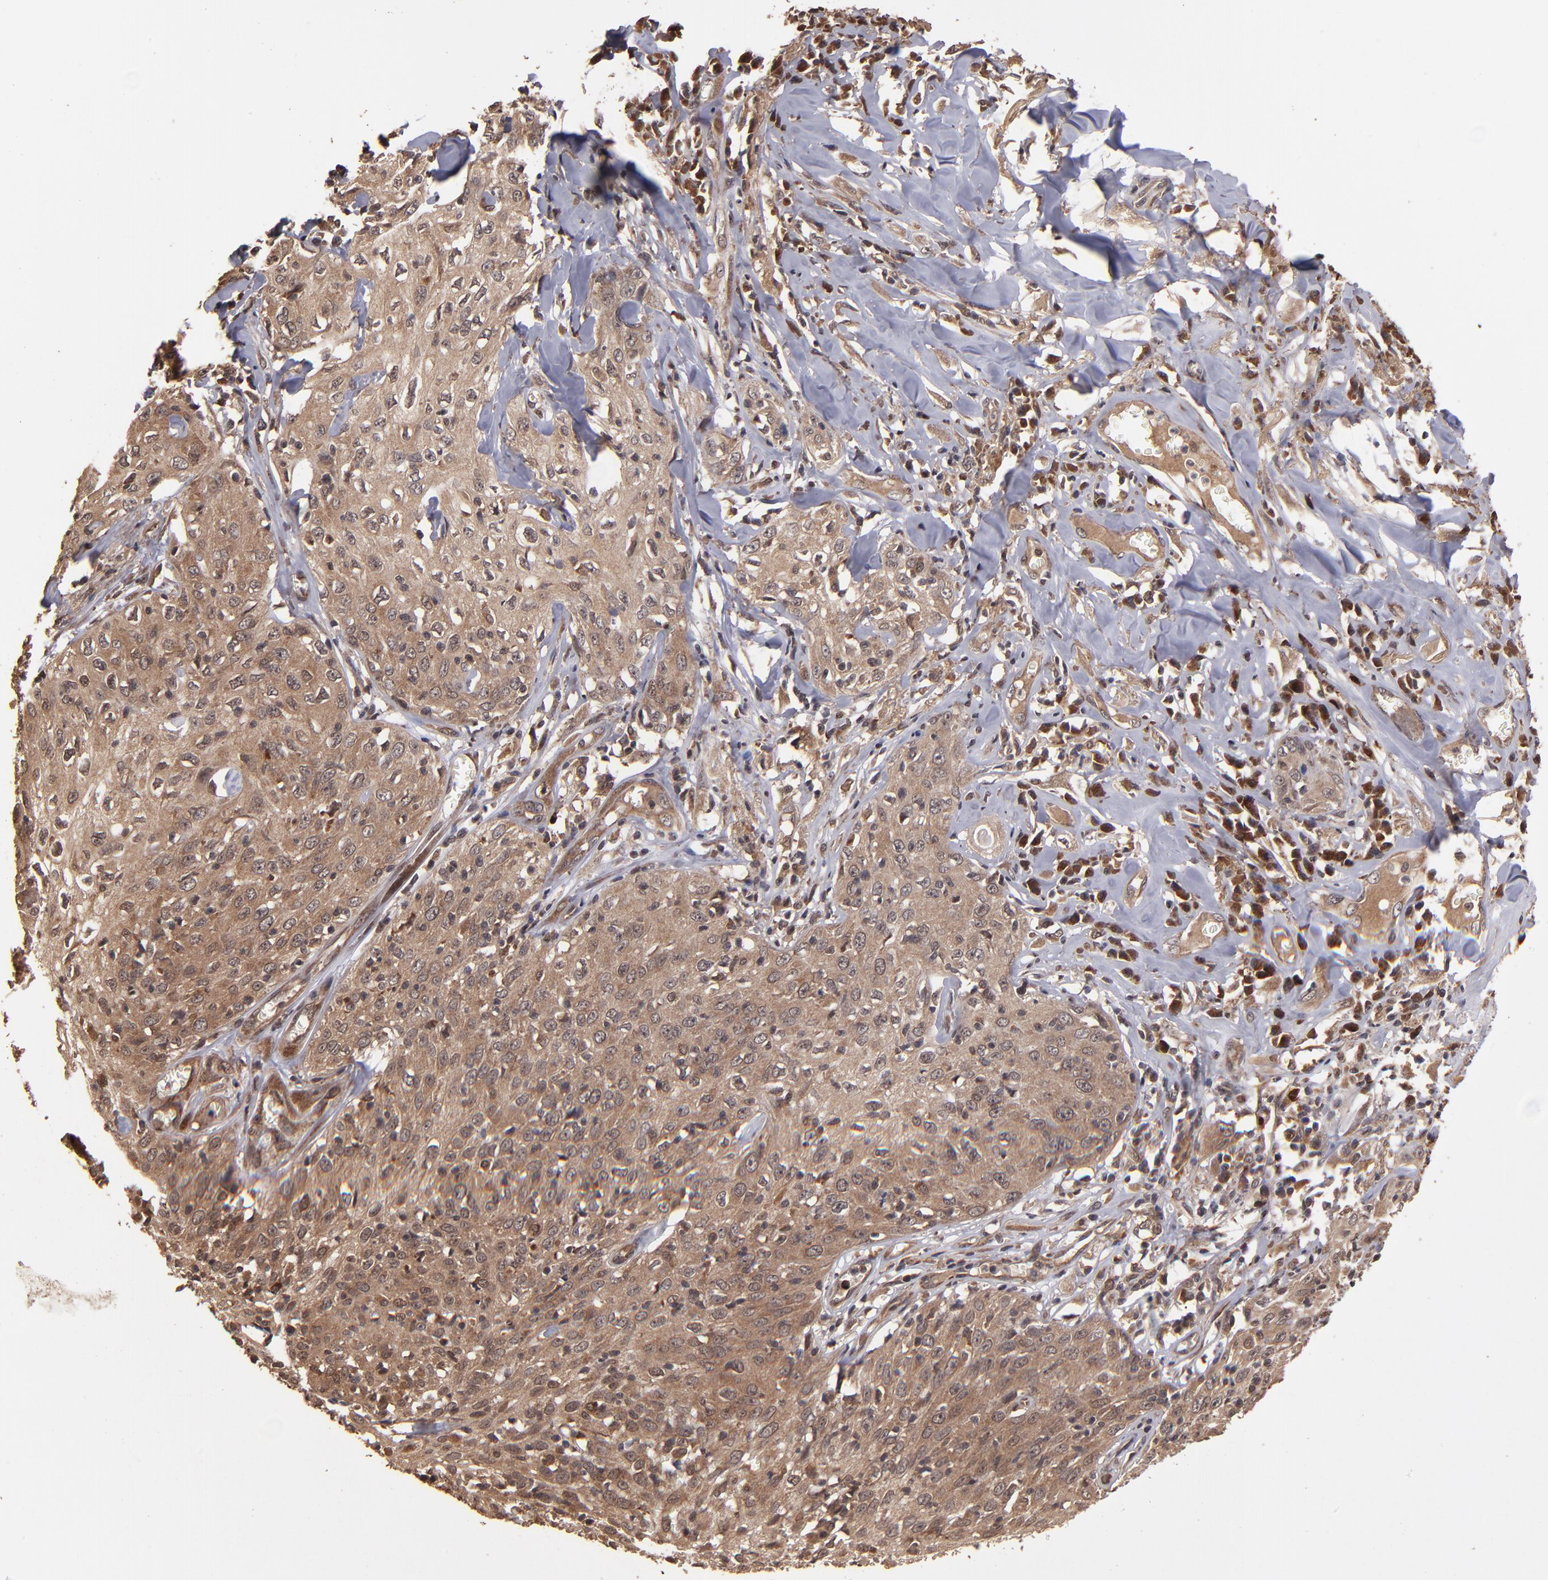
{"staining": {"intensity": "strong", "quantity": ">75%", "location": "cytoplasmic/membranous"}, "tissue": "skin cancer", "cell_type": "Tumor cells", "image_type": "cancer", "snomed": [{"axis": "morphology", "description": "Squamous cell carcinoma, NOS"}, {"axis": "topography", "description": "Skin"}], "caption": "Human skin cancer (squamous cell carcinoma) stained with a protein marker reveals strong staining in tumor cells.", "gene": "NFE2L2", "patient": {"sex": "male", "age": 65}}